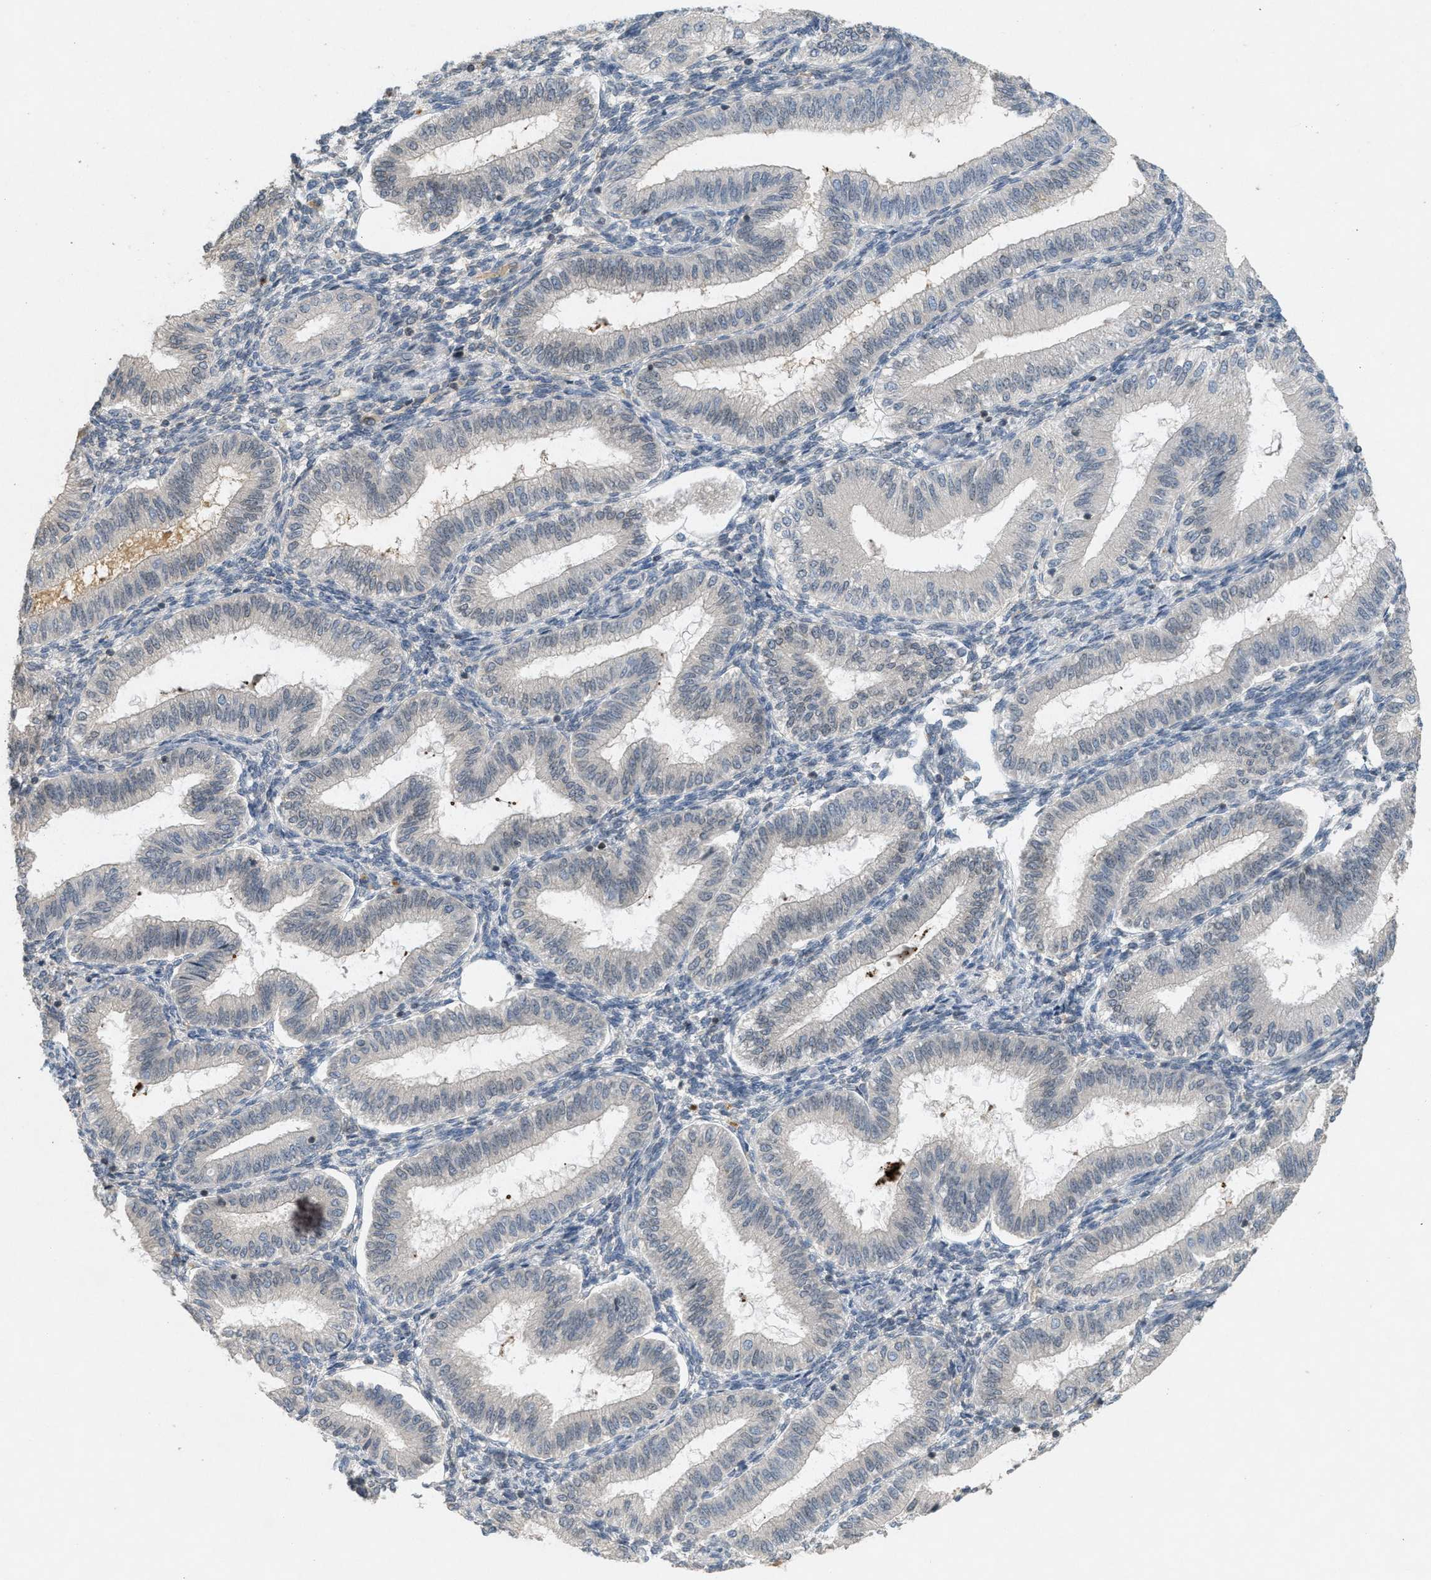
{"staining": {"intensity": "negative", "quantity": "none", "location": "none"}, "tissue": "endometrium", "cell_type": "Cells in endometrial stroma", "image_type": "normal", "snomed": [{"axis": "morphology", "description": "Normal tissue, NOS"}, {"axis": "topography", "description": "Endometrium"}], "caption": "Endometrium stained for a protein using IHC exhibits no positivity cells in endometrial stroma.", "gene": "ABHD6", "patient": {"sex": "female", "age": 39}}